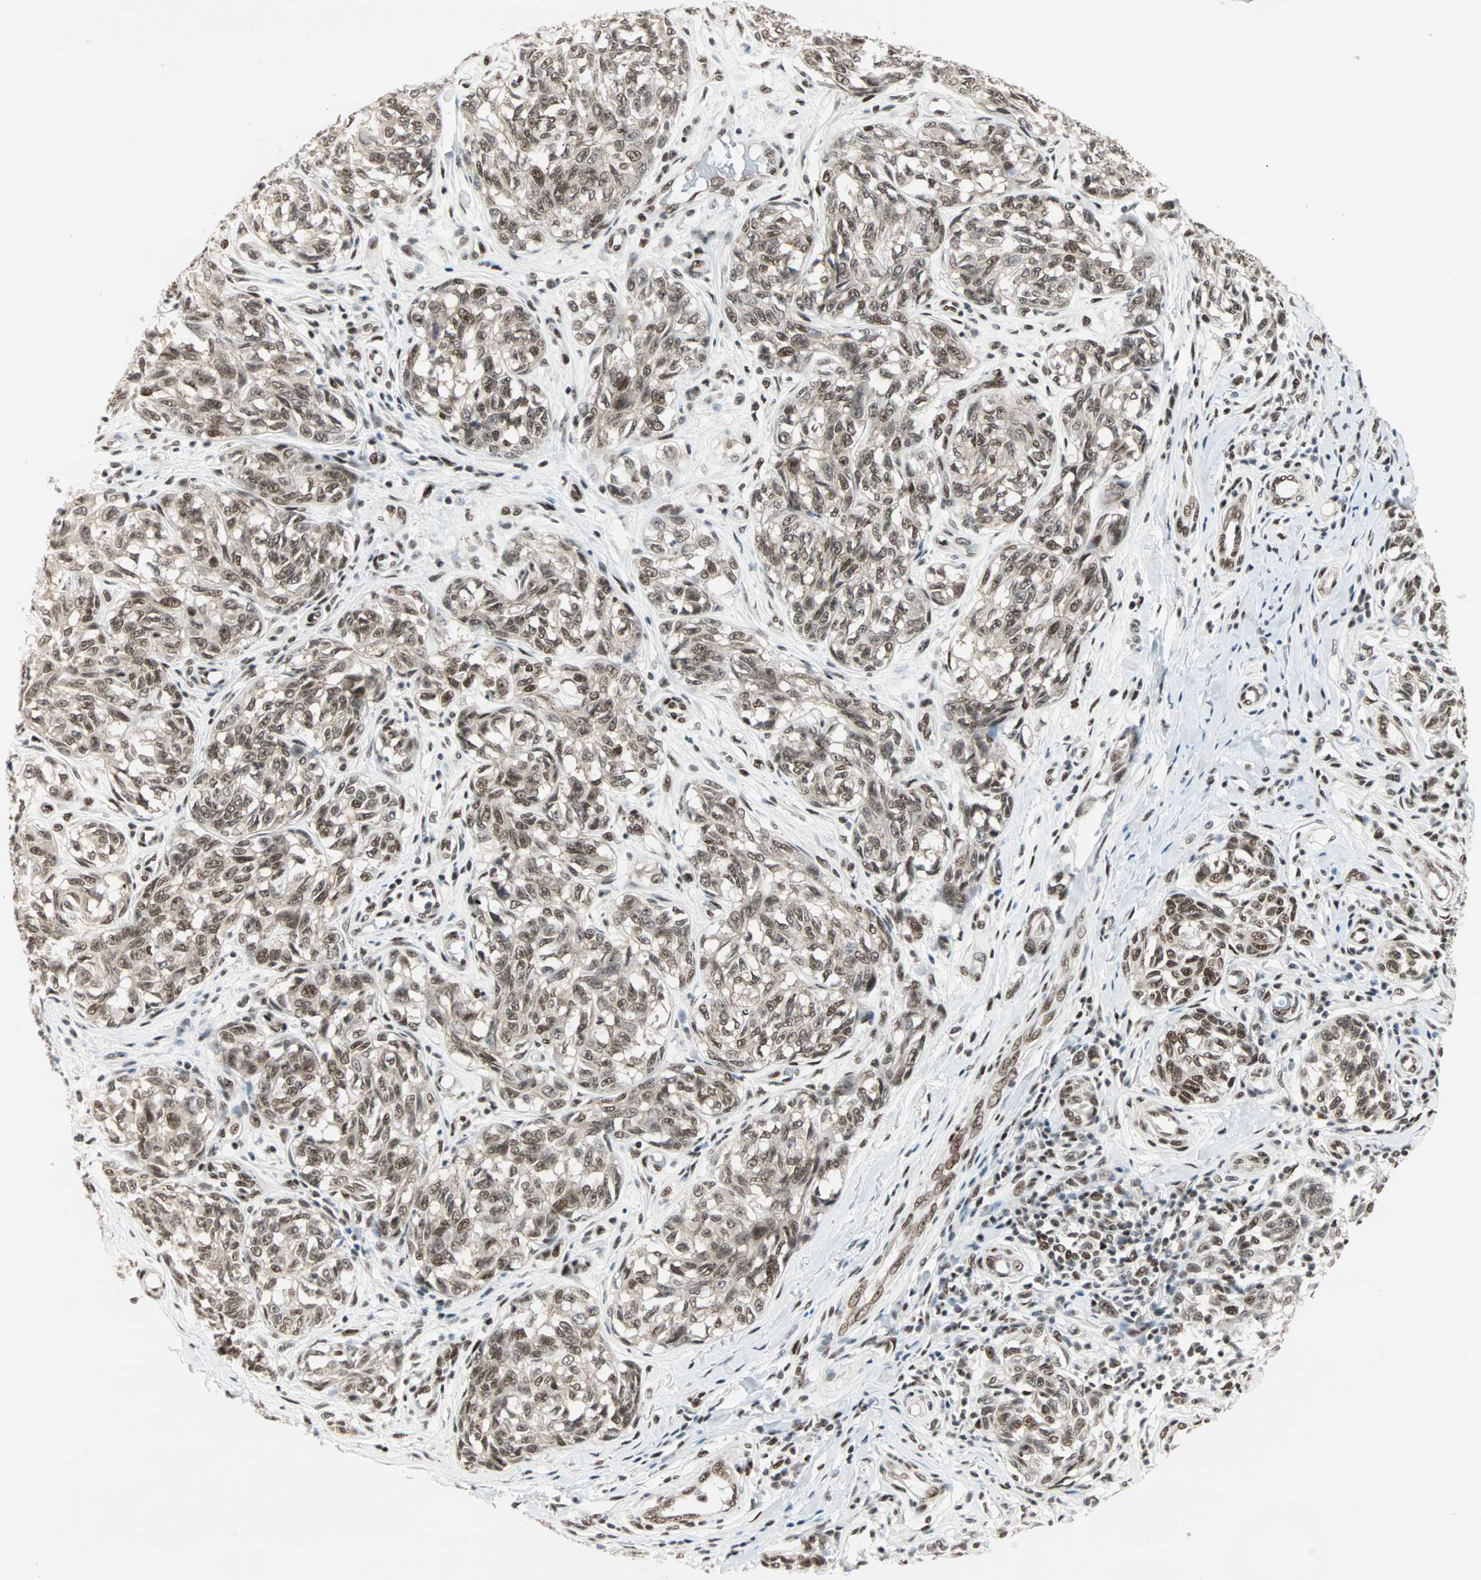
{"staining": {"intensity": "moderate", "quantity": ">75%", "location": "nuclear"}, "tissue": "melanoma", "cell_type": "Tumor cells", "image_type": "cancer", "snomed": [{"axis": "morphology", "description": "Malignant melanoma, NOS"}, {"axis": "topography", "description": "Skin"}], "caption": "Tumor cells reveal moderate nuclear positivity in about >75% of cells in melanoma. Using DAB (brown) and hematoxylin (blue) stains, captured at high magnification using brightfield microscopy.", "gene": "BLM", "patient": {"sex": "female", "age": 64}}